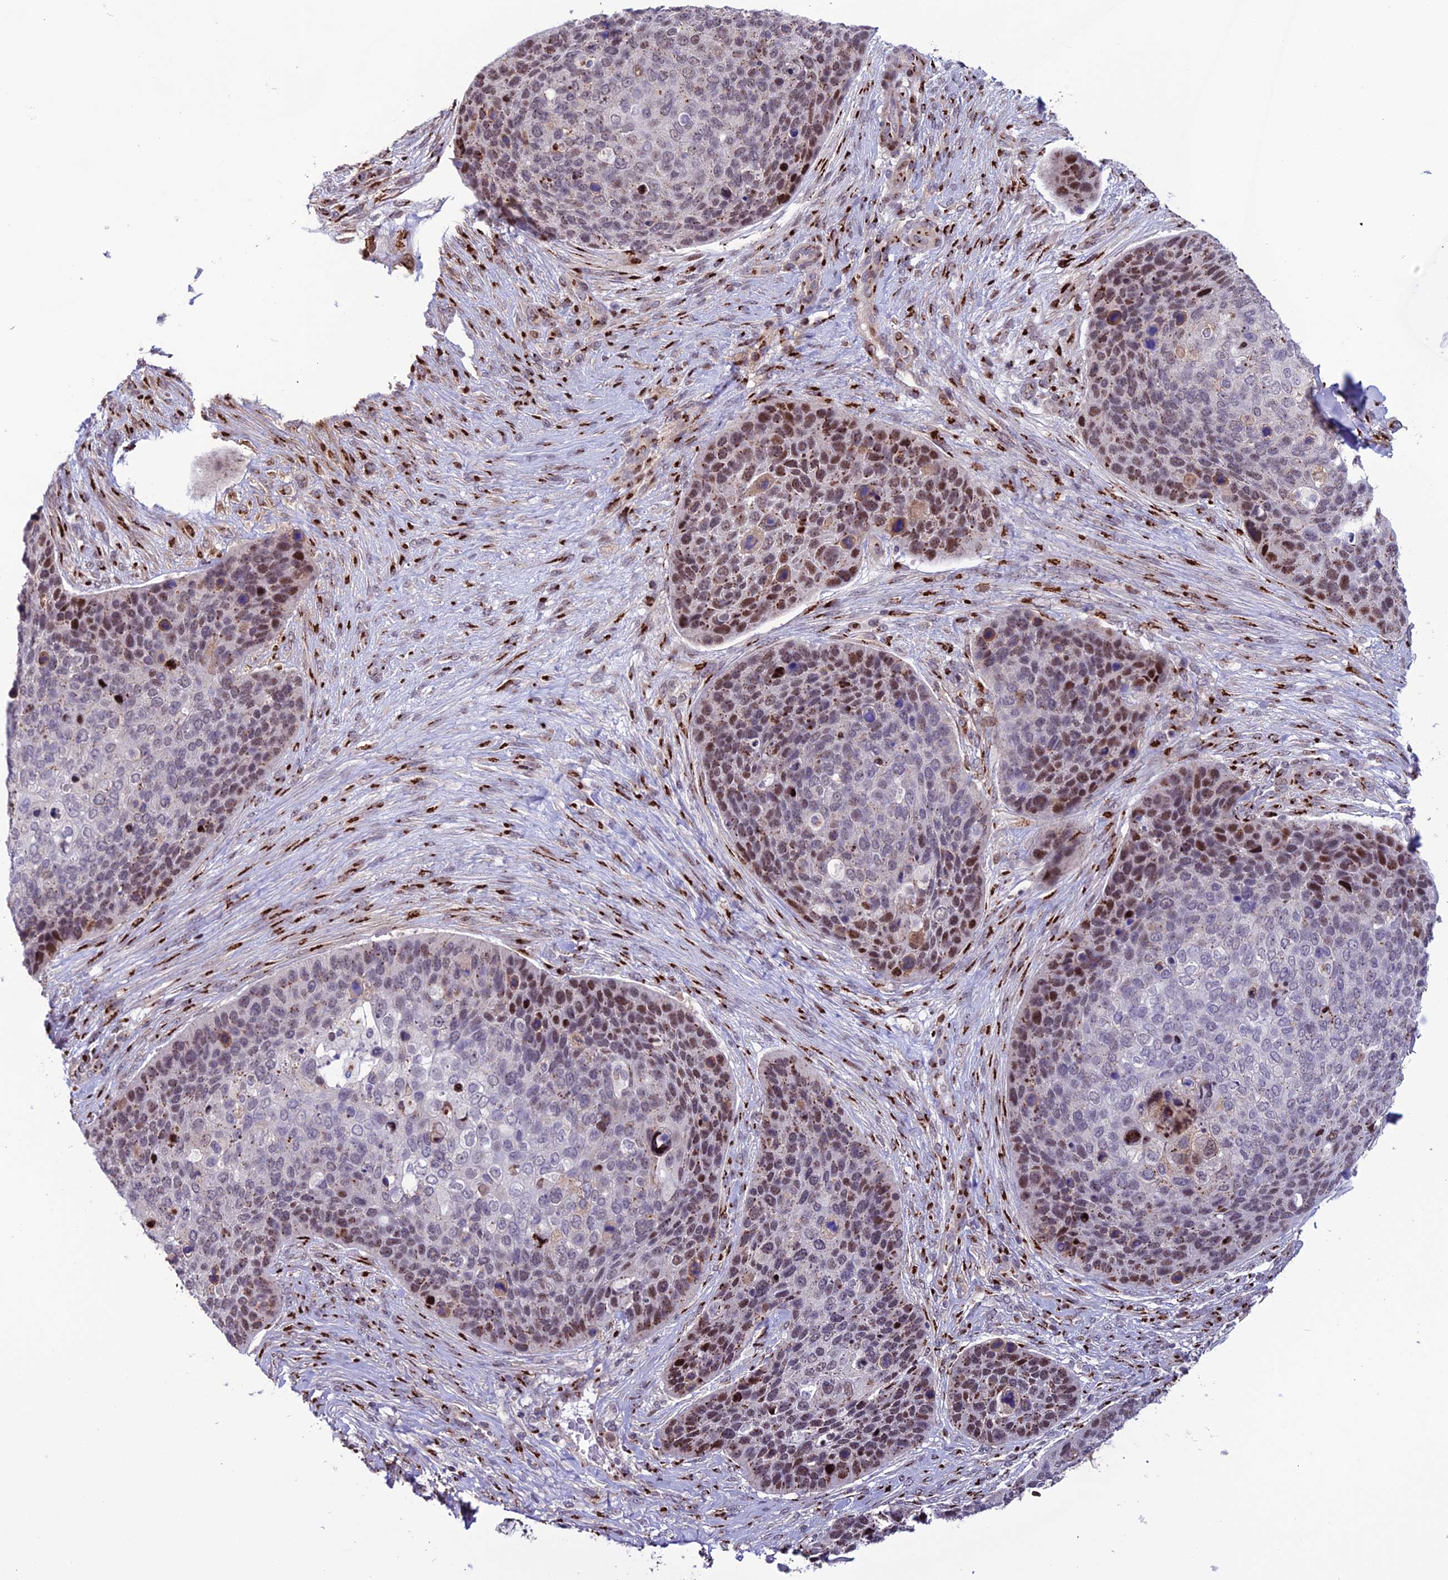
{"staining": {"intensity": "moderate", "quantity": "25%-75%", "location": "cytoplasmic/membranous,nuclear"}, "tissue": "skin cancer", "cell_type": "Tumor cells", "image_type": "cancer", "snomed": [{"axis": "morphology", "description": "Basal cell carcinoma"}, {"axis": "topography", "description": "Skin"}], "caption": "IHC of human basal cell carcinoma (skin) displays medium levels of moderate cytoplasmic/membranous and nuclear staining in about 25%-75% of tumor cells.", "gene": "PLEKHA4", "patient": {"sex": "female", "age": 74}}